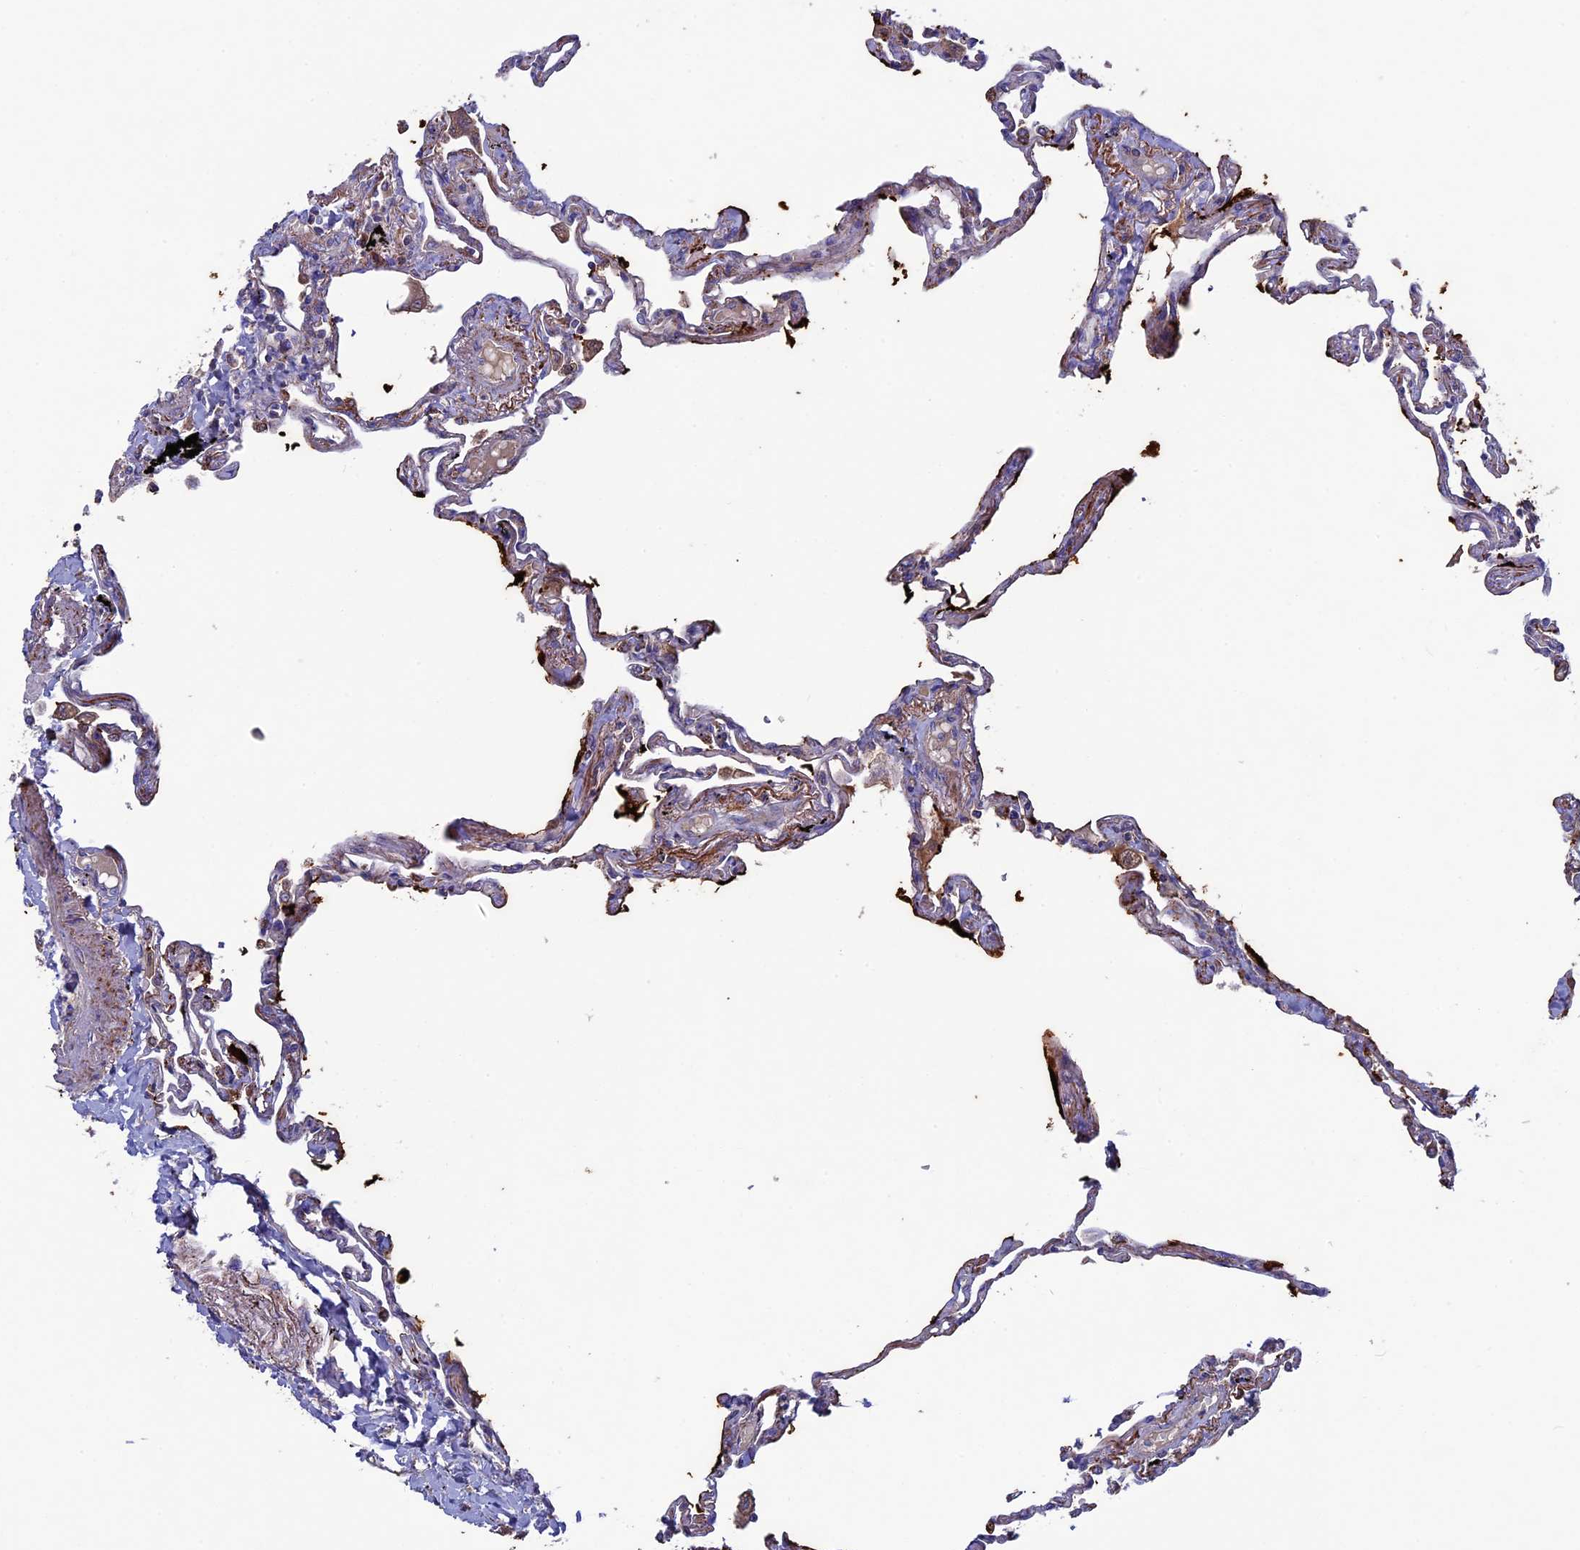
{"staining": {"intensity": "weak", "quantity": ">75%", "location": "cytoplasmic/membranous"}, "tissue": "lung", "cell_type": "Alveolar cells", "image_type": "normal", "snomed": [{"axis": "morphology", "description": "Normal tissue, NOS"}, {"axis": "topography", "description": "Lung"}], "caption": "Brown immunohistochemical staining in unremarkable human lung reveals weak cytoplasmic/membranous expression in about >75% of alveolar cells.", "gene": "SLC15A5", "patient": {"sex": "female", "age": 67}}